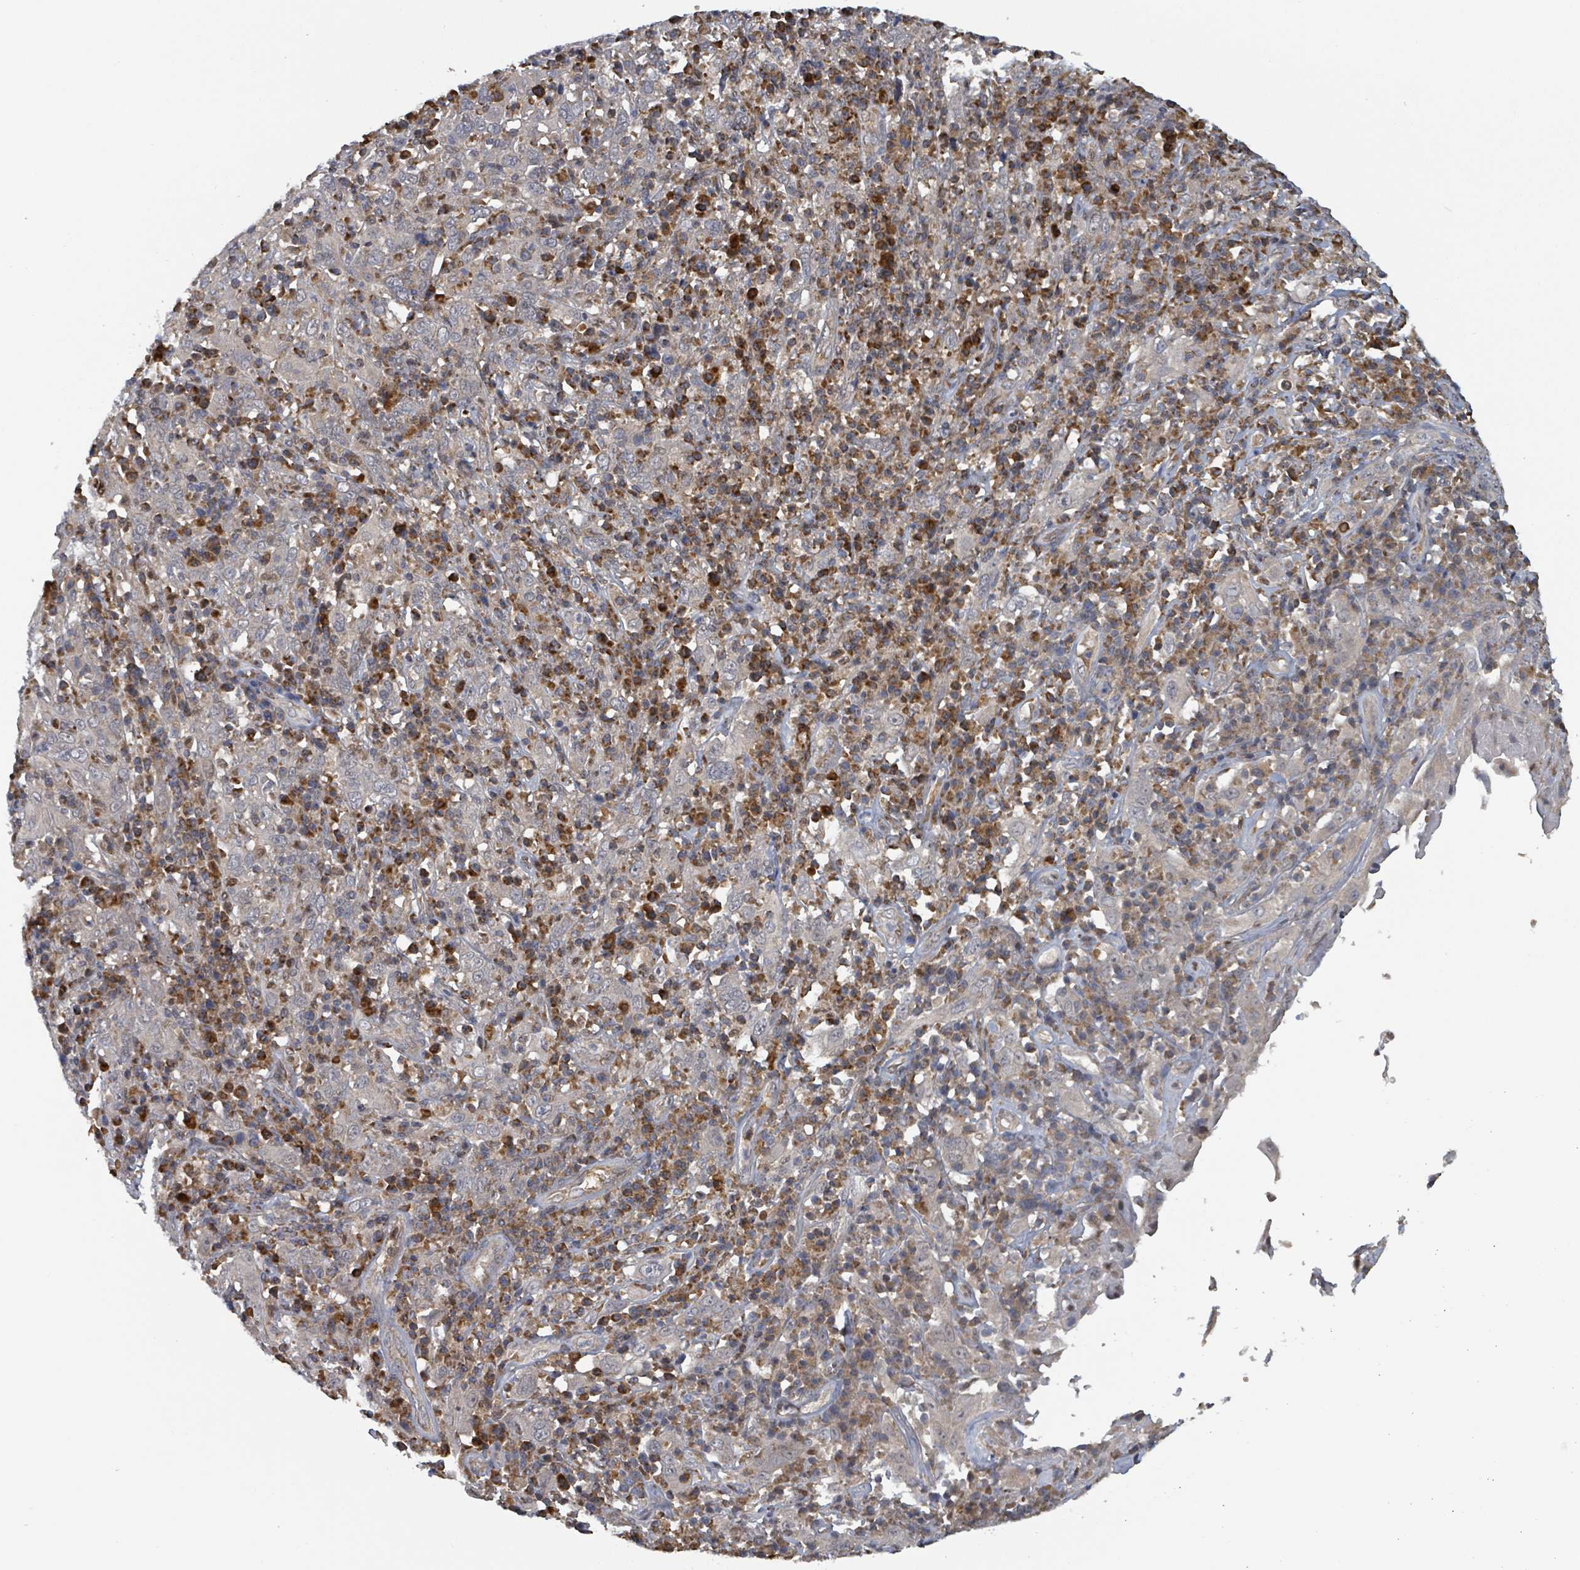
{"staining": {"intensity": "negative", "quantity": "none", "location": "none"}, "tissue": "cervical cancer", "cell_type": "Tumor cells", "image_type": "cancer", "snomed": [{"axis": "morphology", "description": "Squamous cell carcinoma, NOS"}, {"axis": "topography", "description": "Cervix"}], "caption": "This is an IHC photomicrograph of human cervical squamous cell carcinoma. There is no expression in tumor cells.", "gene": "HIVEP1", "patient": {"sex": "female", "age": 46}}